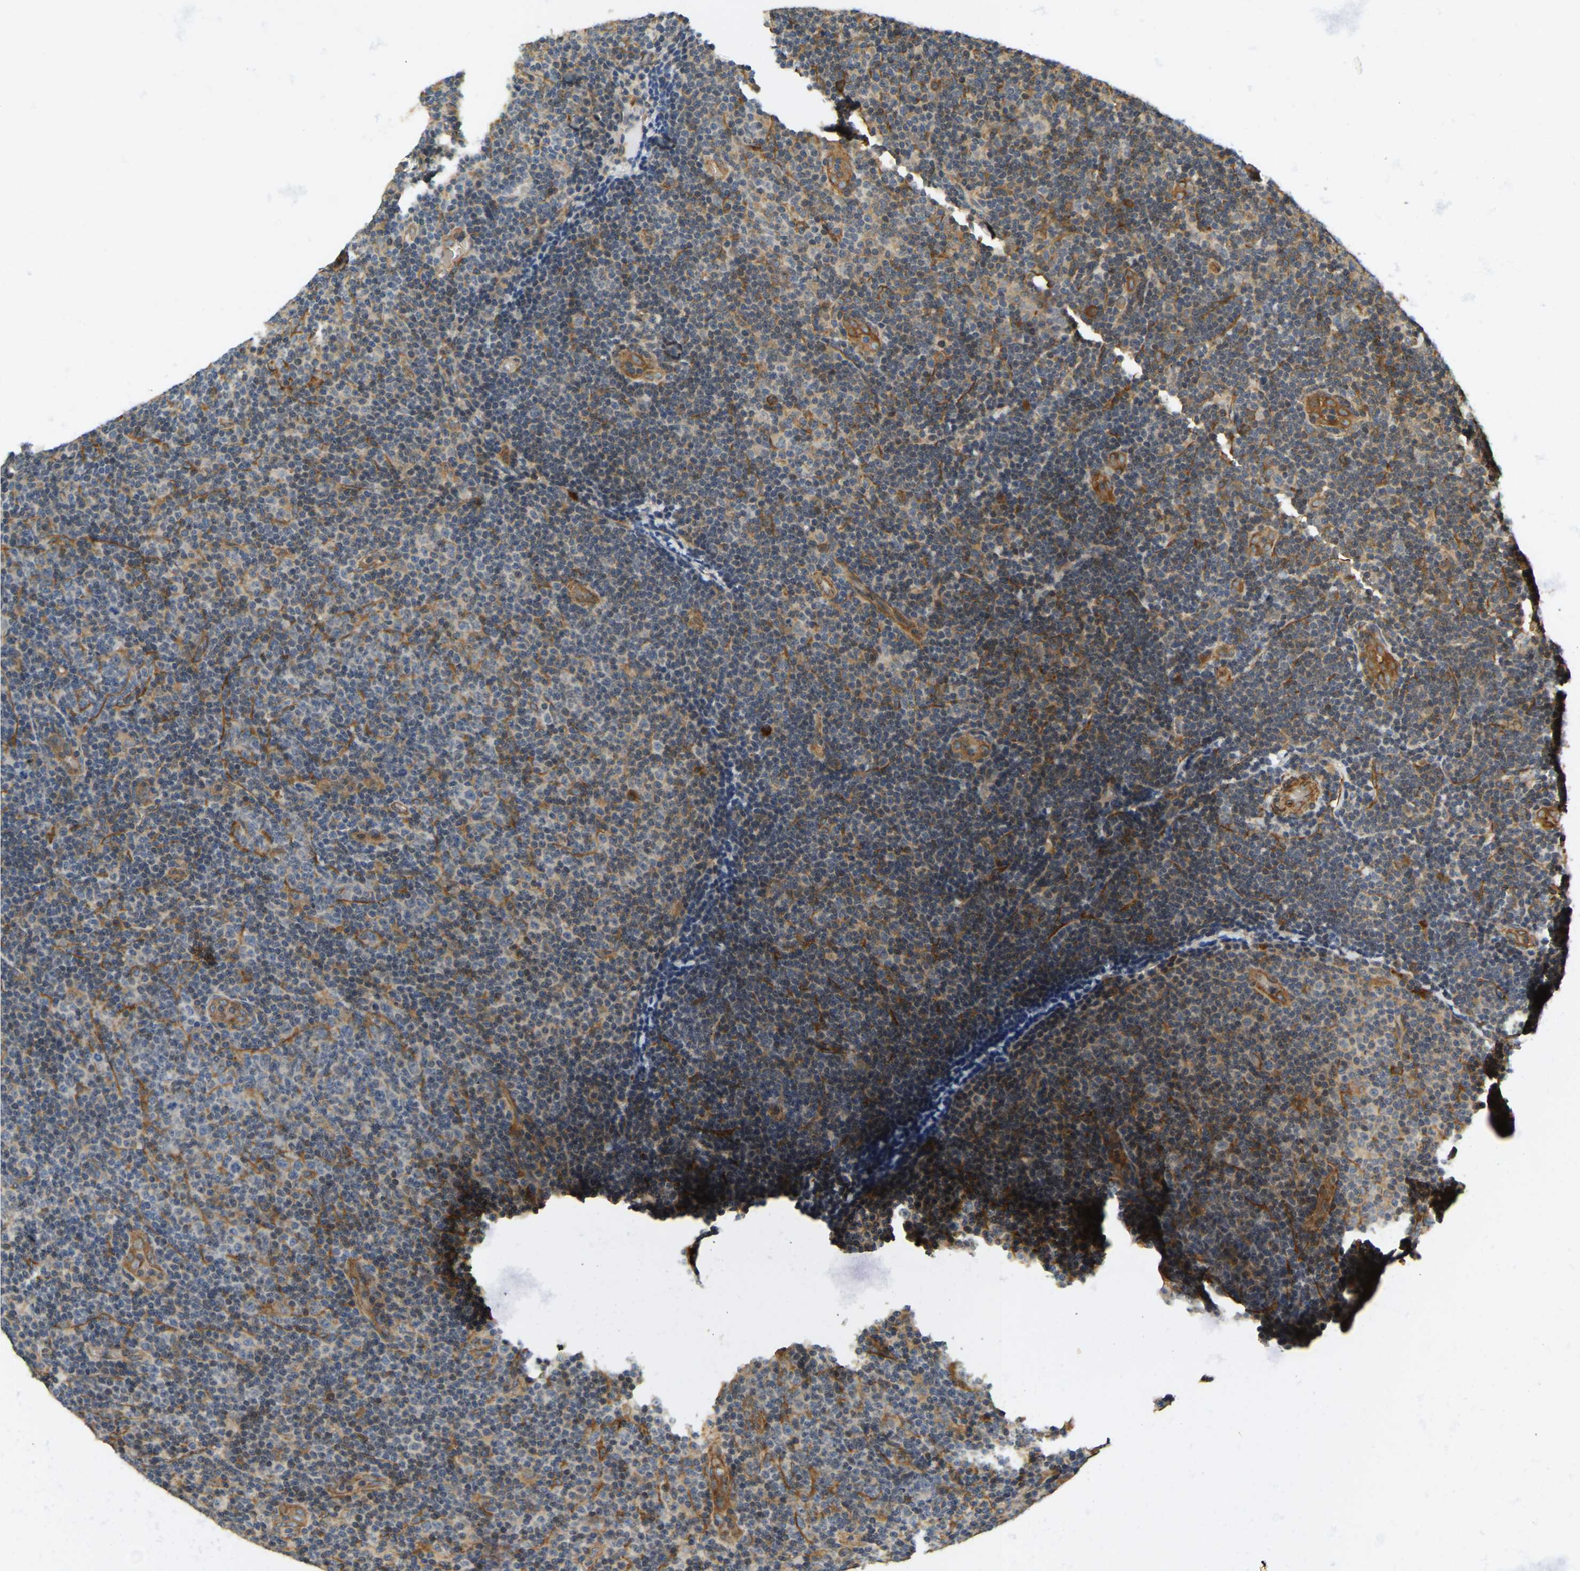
{"staining": {"intensity": "weak", "quantity": "25%-75%", "location": "cytoplasmic/membranous"}, "tissue": "lymphoma", "cell_type": "Tumor cells", "image_type": "cancer", "snomed": [{"axis": "morphology", "description": "Malignant lymphoma, non-Hodgkin's type, Low grade"}, {"axis": "topography", "description": "Lymph node"}], "caption": "IHC of lymphoma displays low levels of weak cytoplasmic/membranous staining in about 25%-75% of tumor cells.", "gene": "ERGIC1", "patient": {"sex": "male", "age": 83}}